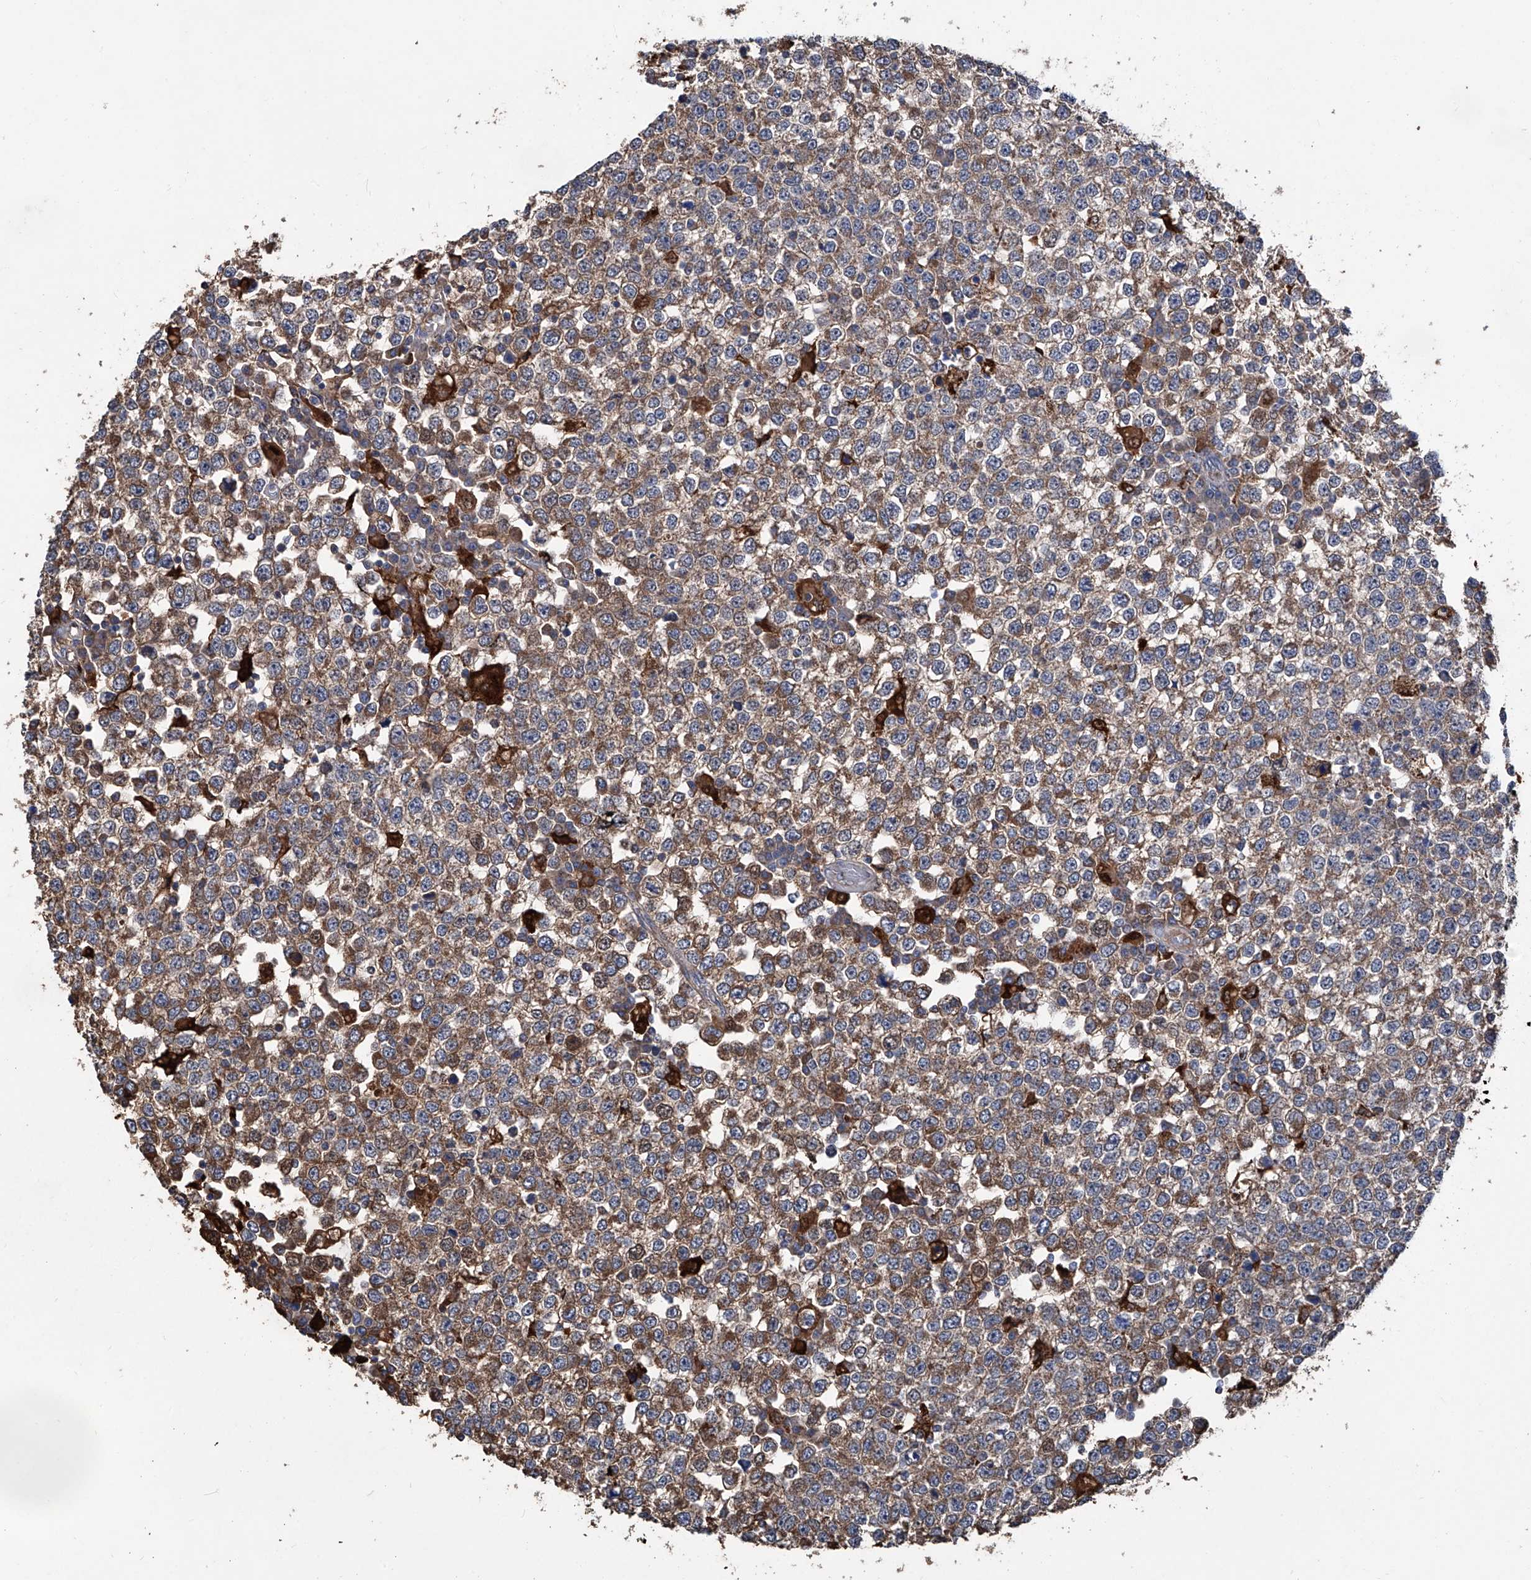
{"staining": {"intensity": "strong", "quantity": ">75%", "location": "cytoplasmic/membranous"}, "tissue": "testis cancer", "cell_type": "Tumor cells", "image_type": "cancer", "snomed": [{"axis": "morphology", "description": "Seminoma, NOS"}, {"axis": "topography", "description": "Testis"}], "caption": "There is high levels of strong cytoplasmic/membranous expression in tumor cells of testis cancer, as demonstrated by immunohistochemical staining (brown color).", "gene": "NHS", "patient": {"sex": "male", "age": 65}}